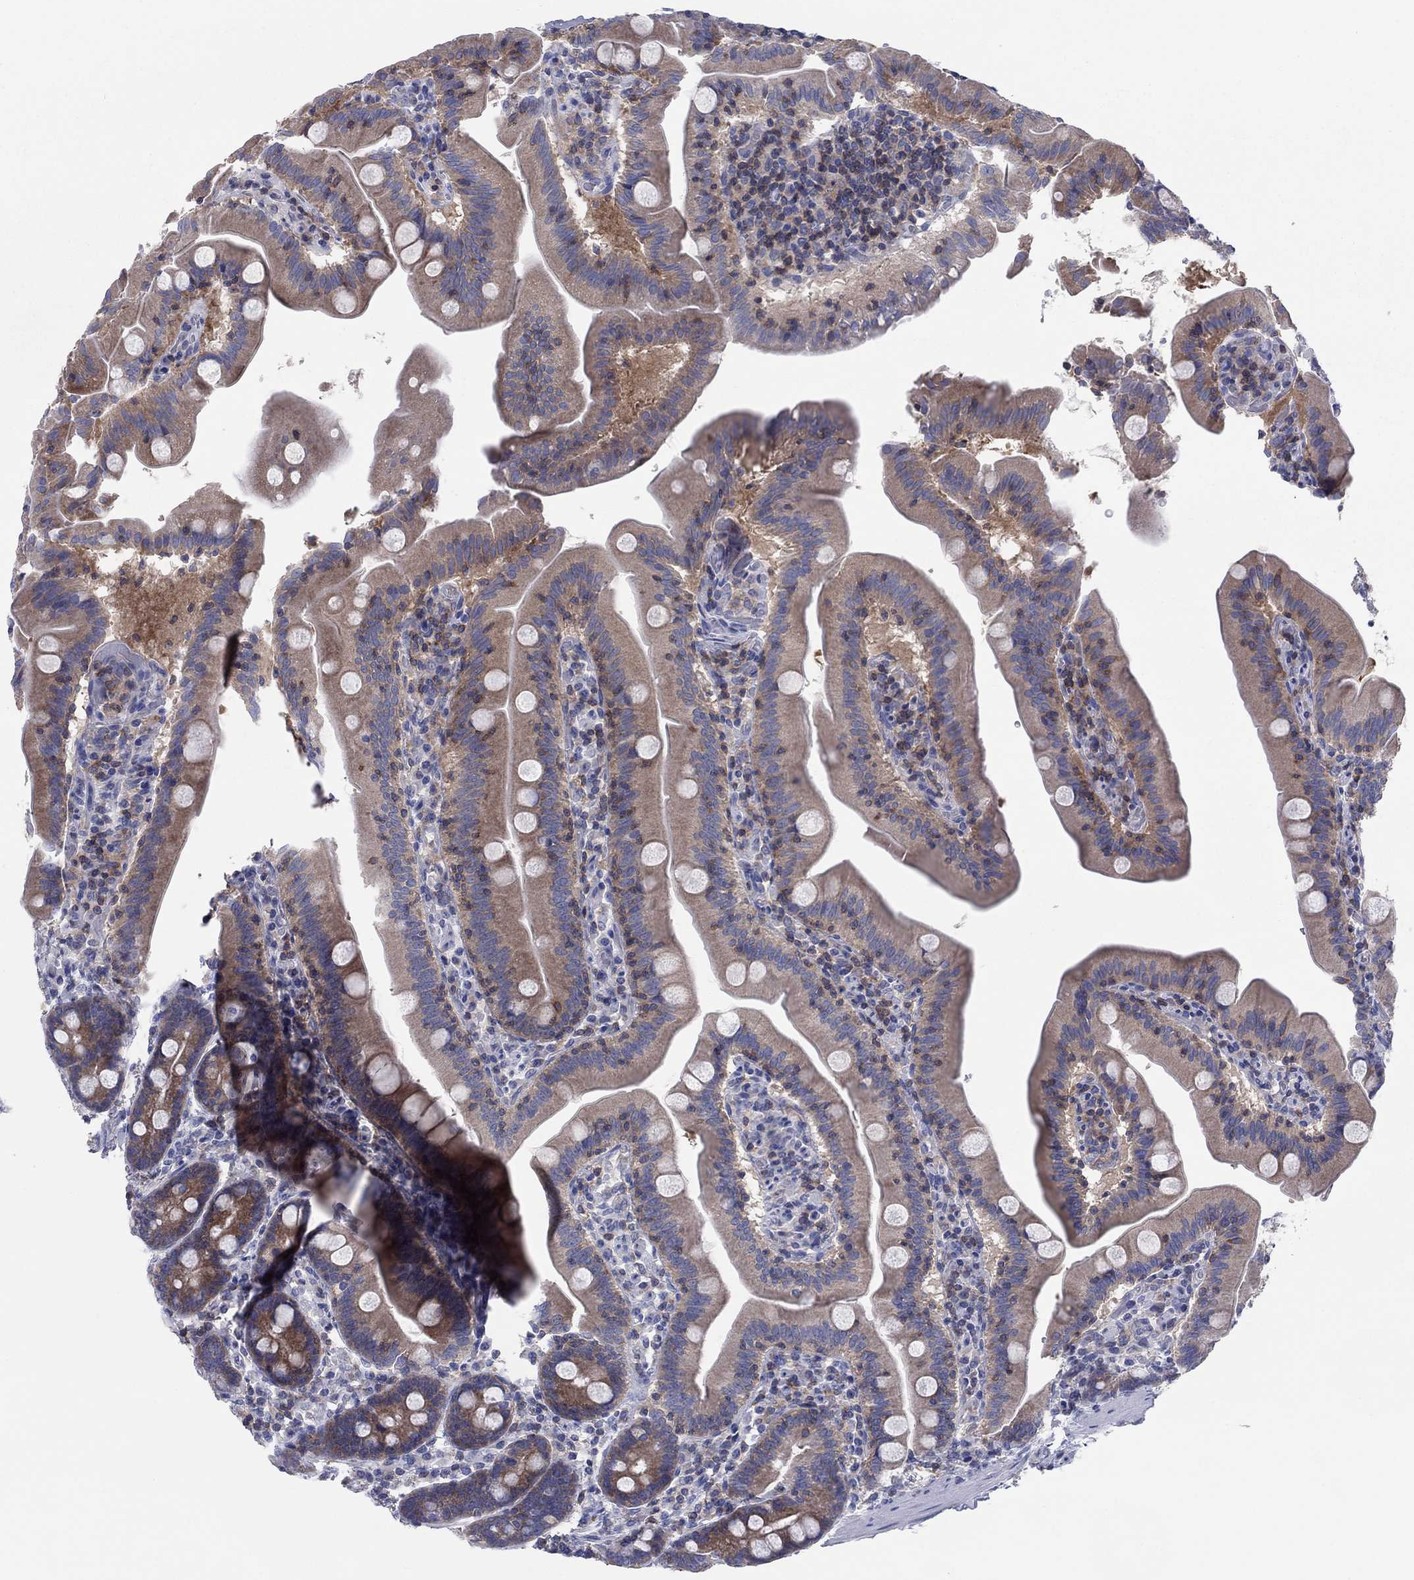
{"staining": {"intensity": "strong", "quantity": "<25%", "location": "cytoplasmic/membranous"}, "tissue": "small intestine", "cell_type": "Glandular cells", "image_type": "normal", "snomed": [{"axis": "morphology", "description": "Normal tissue, NOS"}, {"axis": "topography", "description": "Small intestine"}], "caption": "A histopathology image showing strong cytoplasmic/membranous staining in approximately <25% of glandular cells in normal small intestine, as visualized by brown immunohistochemical staining.", "gene": "PVR", "patient": {"sex": "male", "age": 37}}